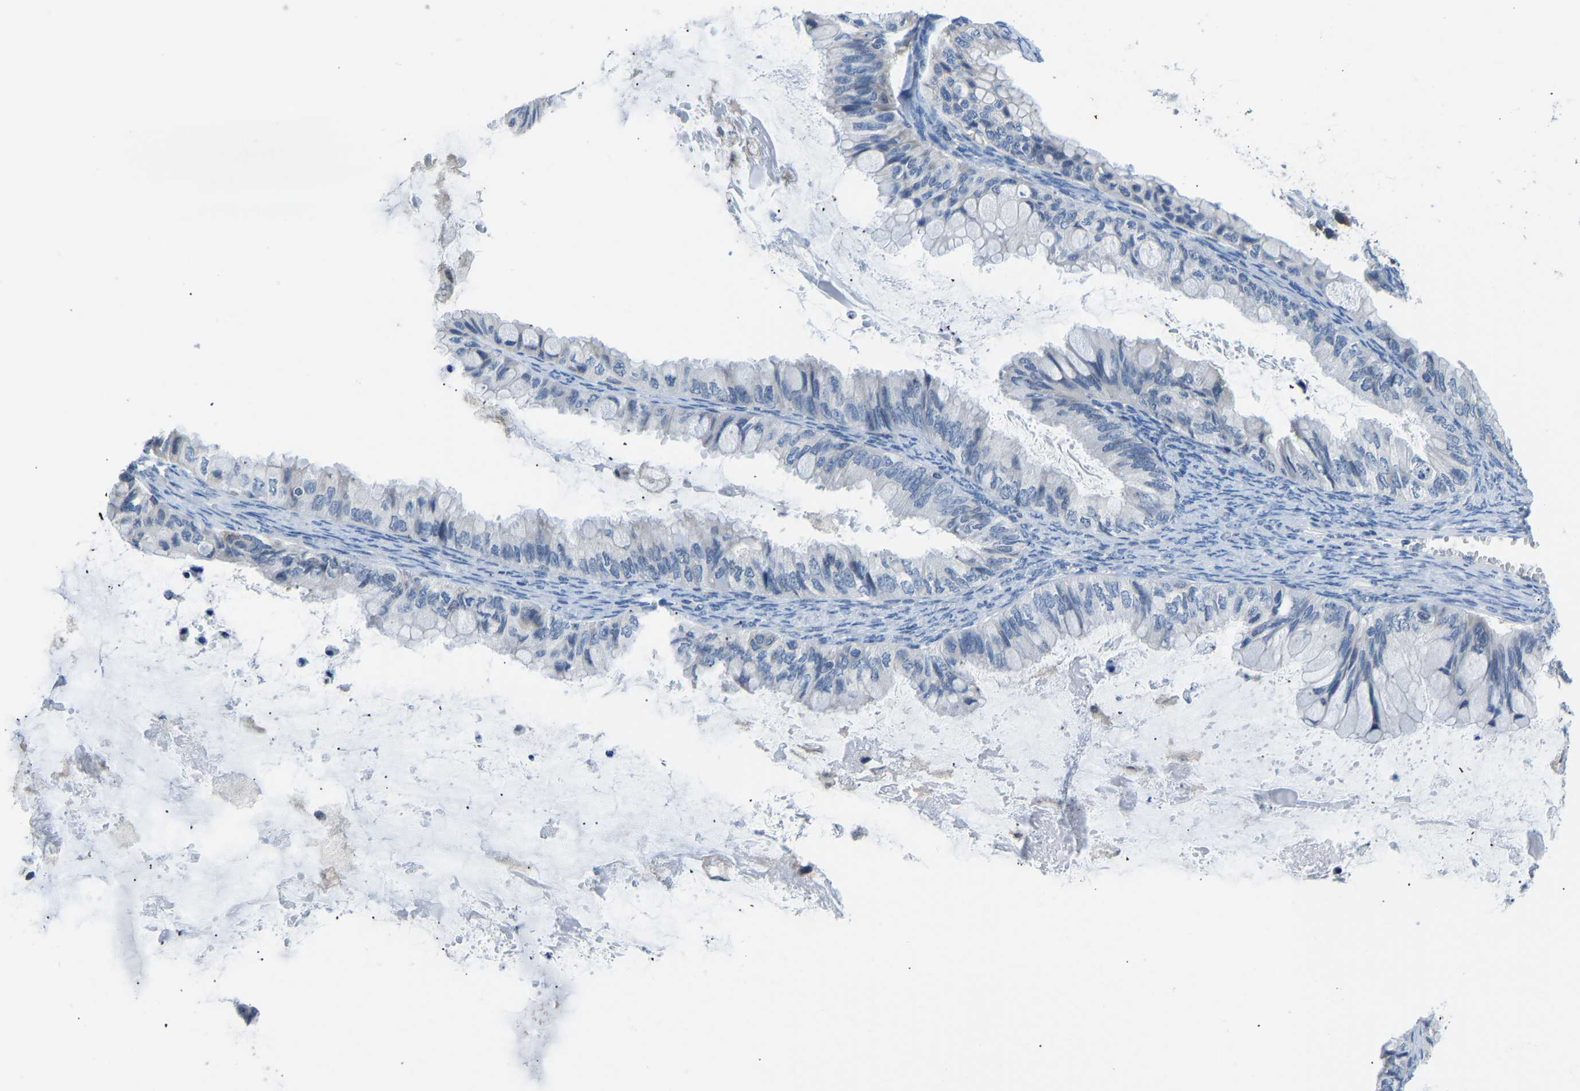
{"staining": {"intensity": "negative", "quantity": "none", "location": "none"}, "tissue": "ovarian cancer", "cell_type": "Tumor cells", "image_type": "cancer", "snomed": [{"axis": "morphology", "description": "Cystadenocarcinoma, mucinous, NOS"}, {"axis": "topography", "description": "Ovary"}], "caption": "There is no significant positivity in tumor cells of ovarian cancer (mucinous cystadenocarcinoma).", "gene": "VRK1", "patient": {"sex": "female", "age": 80}}